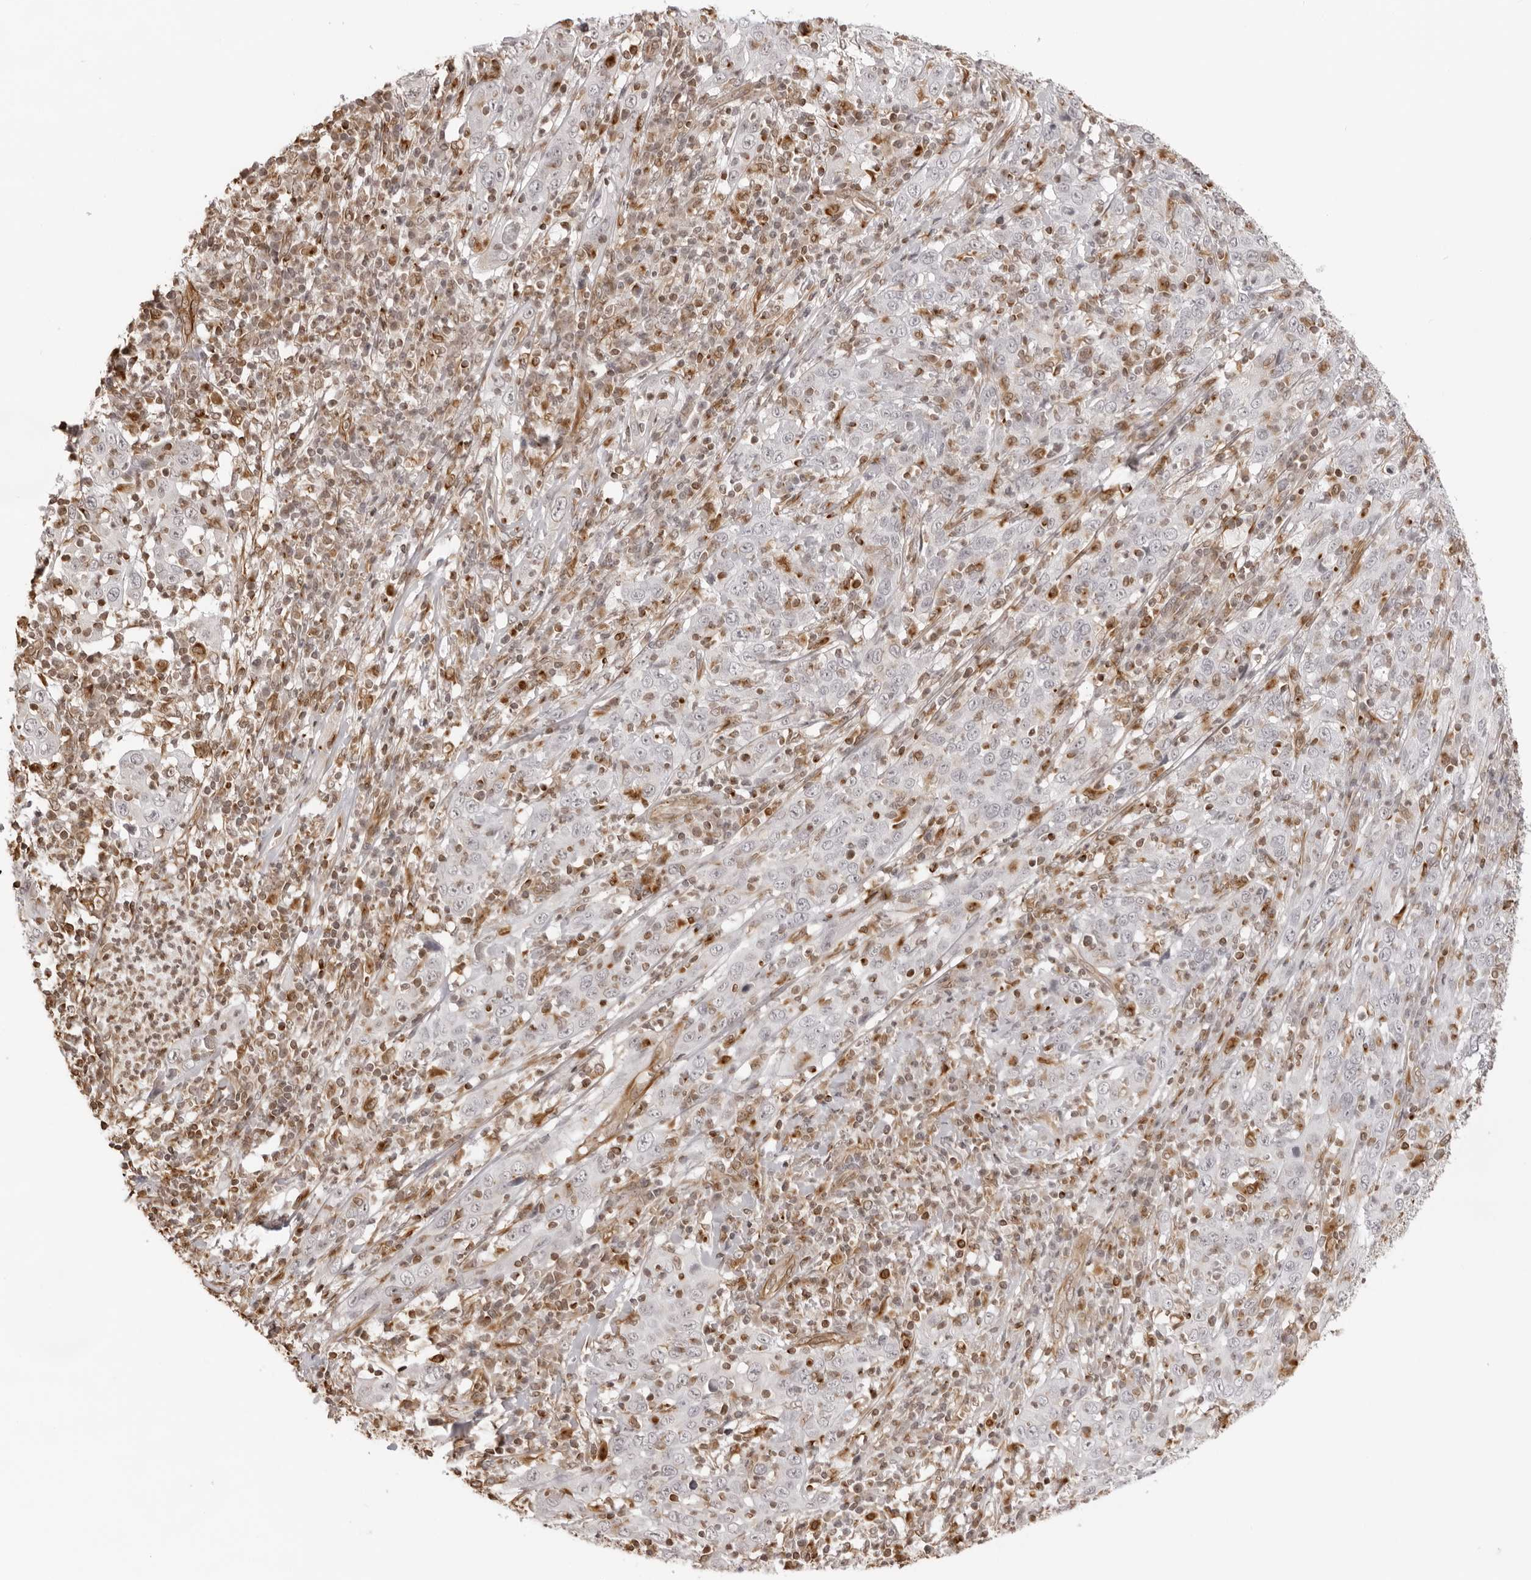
{"staining": {"intensity": "negative", "quantity": "none", "location": "none"}, "tissue": "cervical cancer", "cell_type": "Tumor cells", "image_type": "cancer", "snomed": [{"axis": "morphology", "description": "Squamous cell carcinoma, NOS"}, {"axis": "topography", "description": "Cervix"}], "caption": "Tumor cells are negative for brown protein staining in cervical cancer.", "gene": "DYNLT5", "patient": {"sex": "female", "age": 46}}